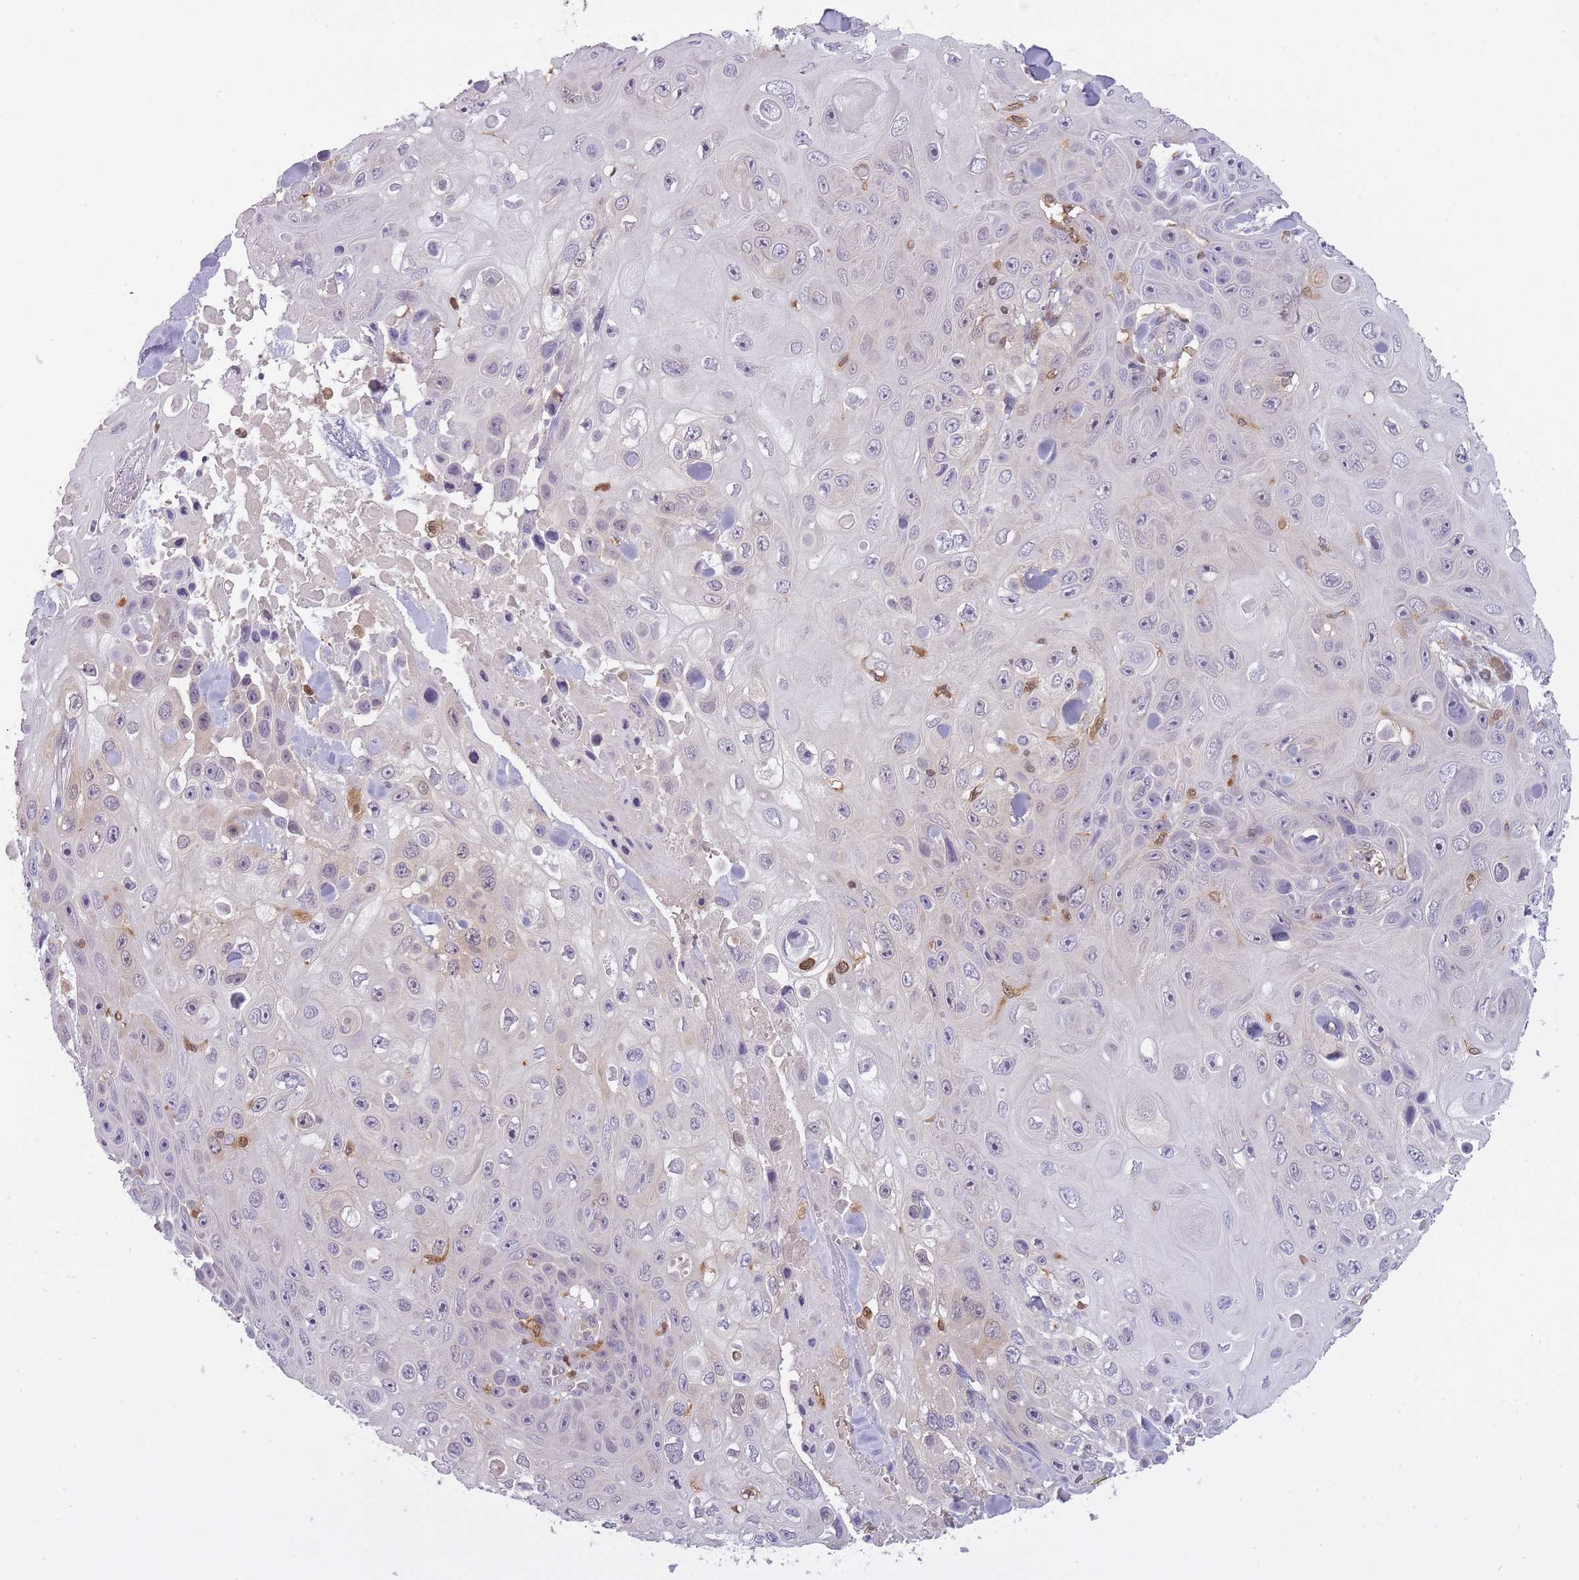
{"staining": {"intensity": "negative", "quantity": "none", "location": "none"}, "tissue": "skin cancer", "cell_type": "Tumor cells", "image_type": "cancer", "snomed": [{"axis": "morphology", "description": "Squamous cell carcinoma, NOS"}, {"axis": "topography", "description": "Skin"}], "caption": "DAB immunohistochemical staining of squamous cell carcinoma (skin) exhibits no significant positivity in tumor cells.", "gene": "CXorf38", "patient": {"sex": "male", "age": 82}}